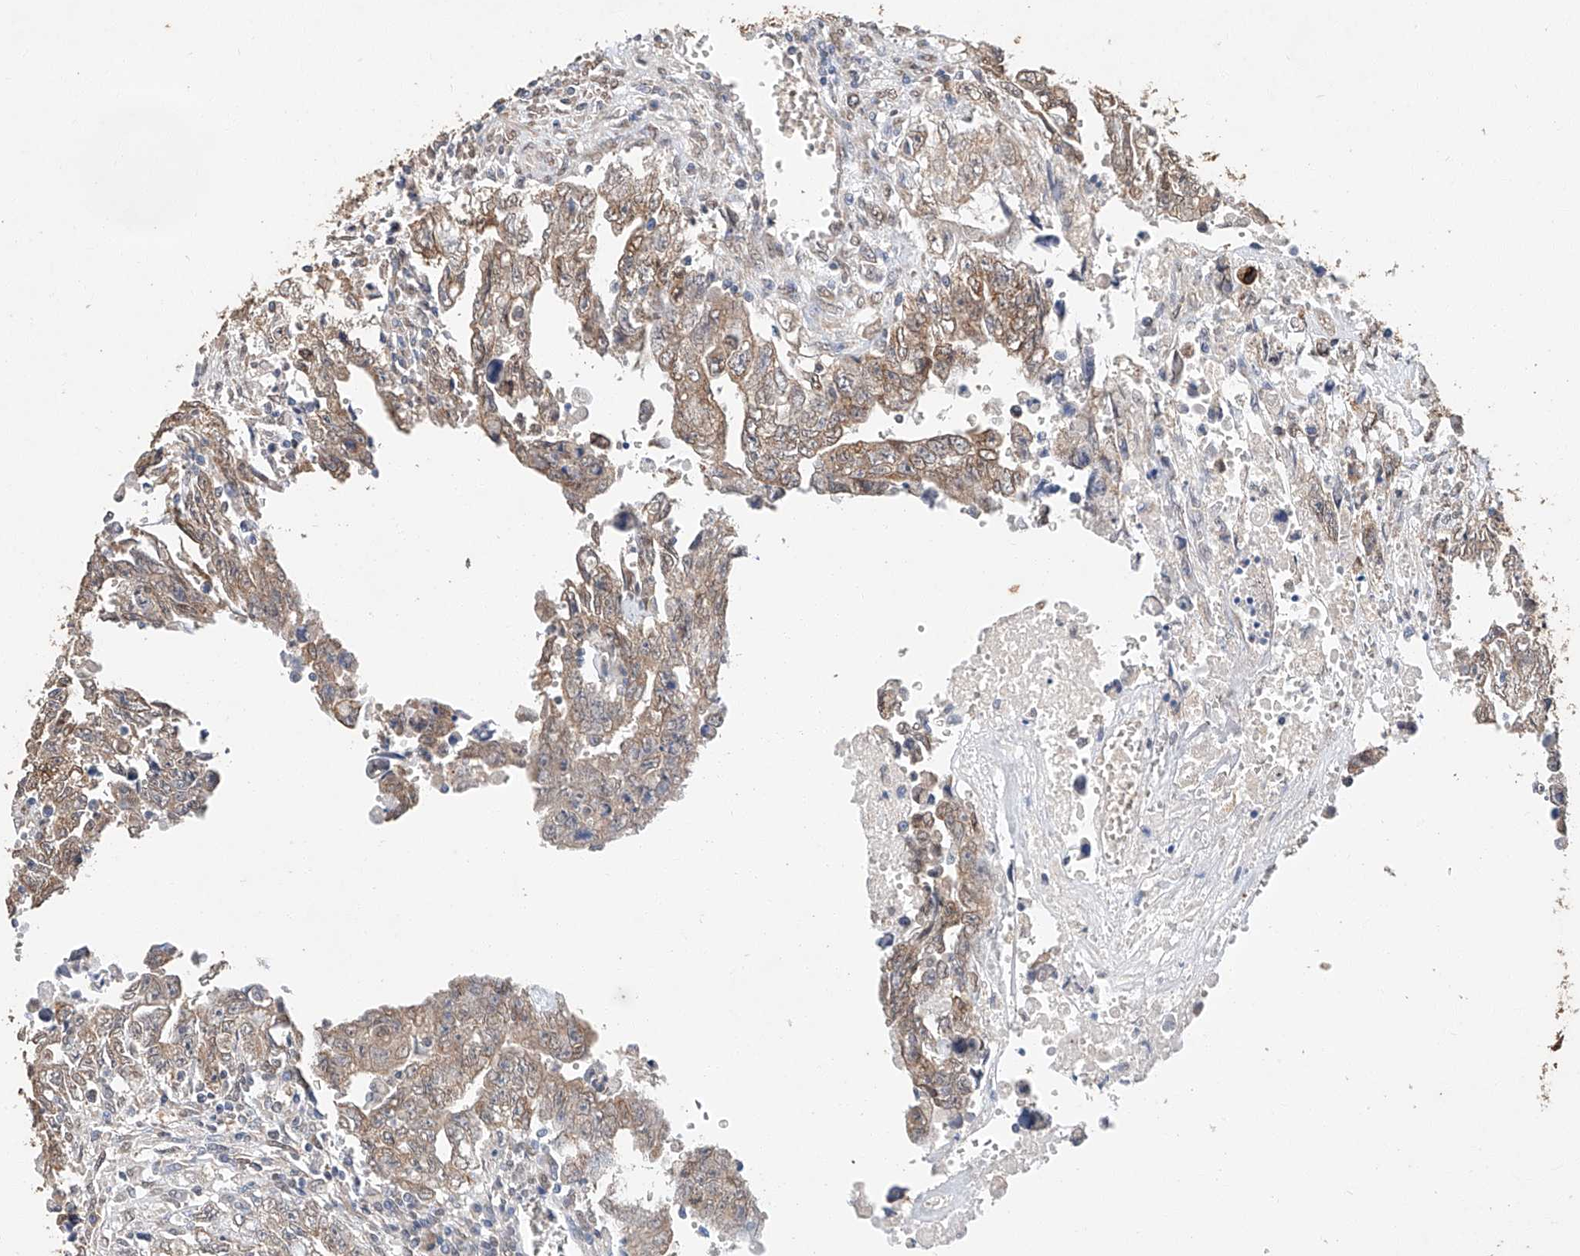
{"staining": {"intensity": "moderate", "quantity": "25%-75%", "location": "cytoplasmic/membranous,nuclear"}, "tissue": "testis cancer", "cell_type": "Tumor cells", "image_type": "cancer", "snomed": [{"axis": "morphology", "description": "Carcinoma, Embryonal, NOS"}, {"axis": "topography", "description": "Testis"}], "caption": "Embryonal carcinoma (testis) tissue shows moderate cytoplasmic/membranous and nuclear positivity in about 25%-75% of tumor cells, visualized by immunohistochemistry. (DAB (3,3'-diaminobenzidine) = brown stain, brightfield microscopy at high magnification).", "gene": "CERS4", "patient": {"sex": "male", "age": 28}}